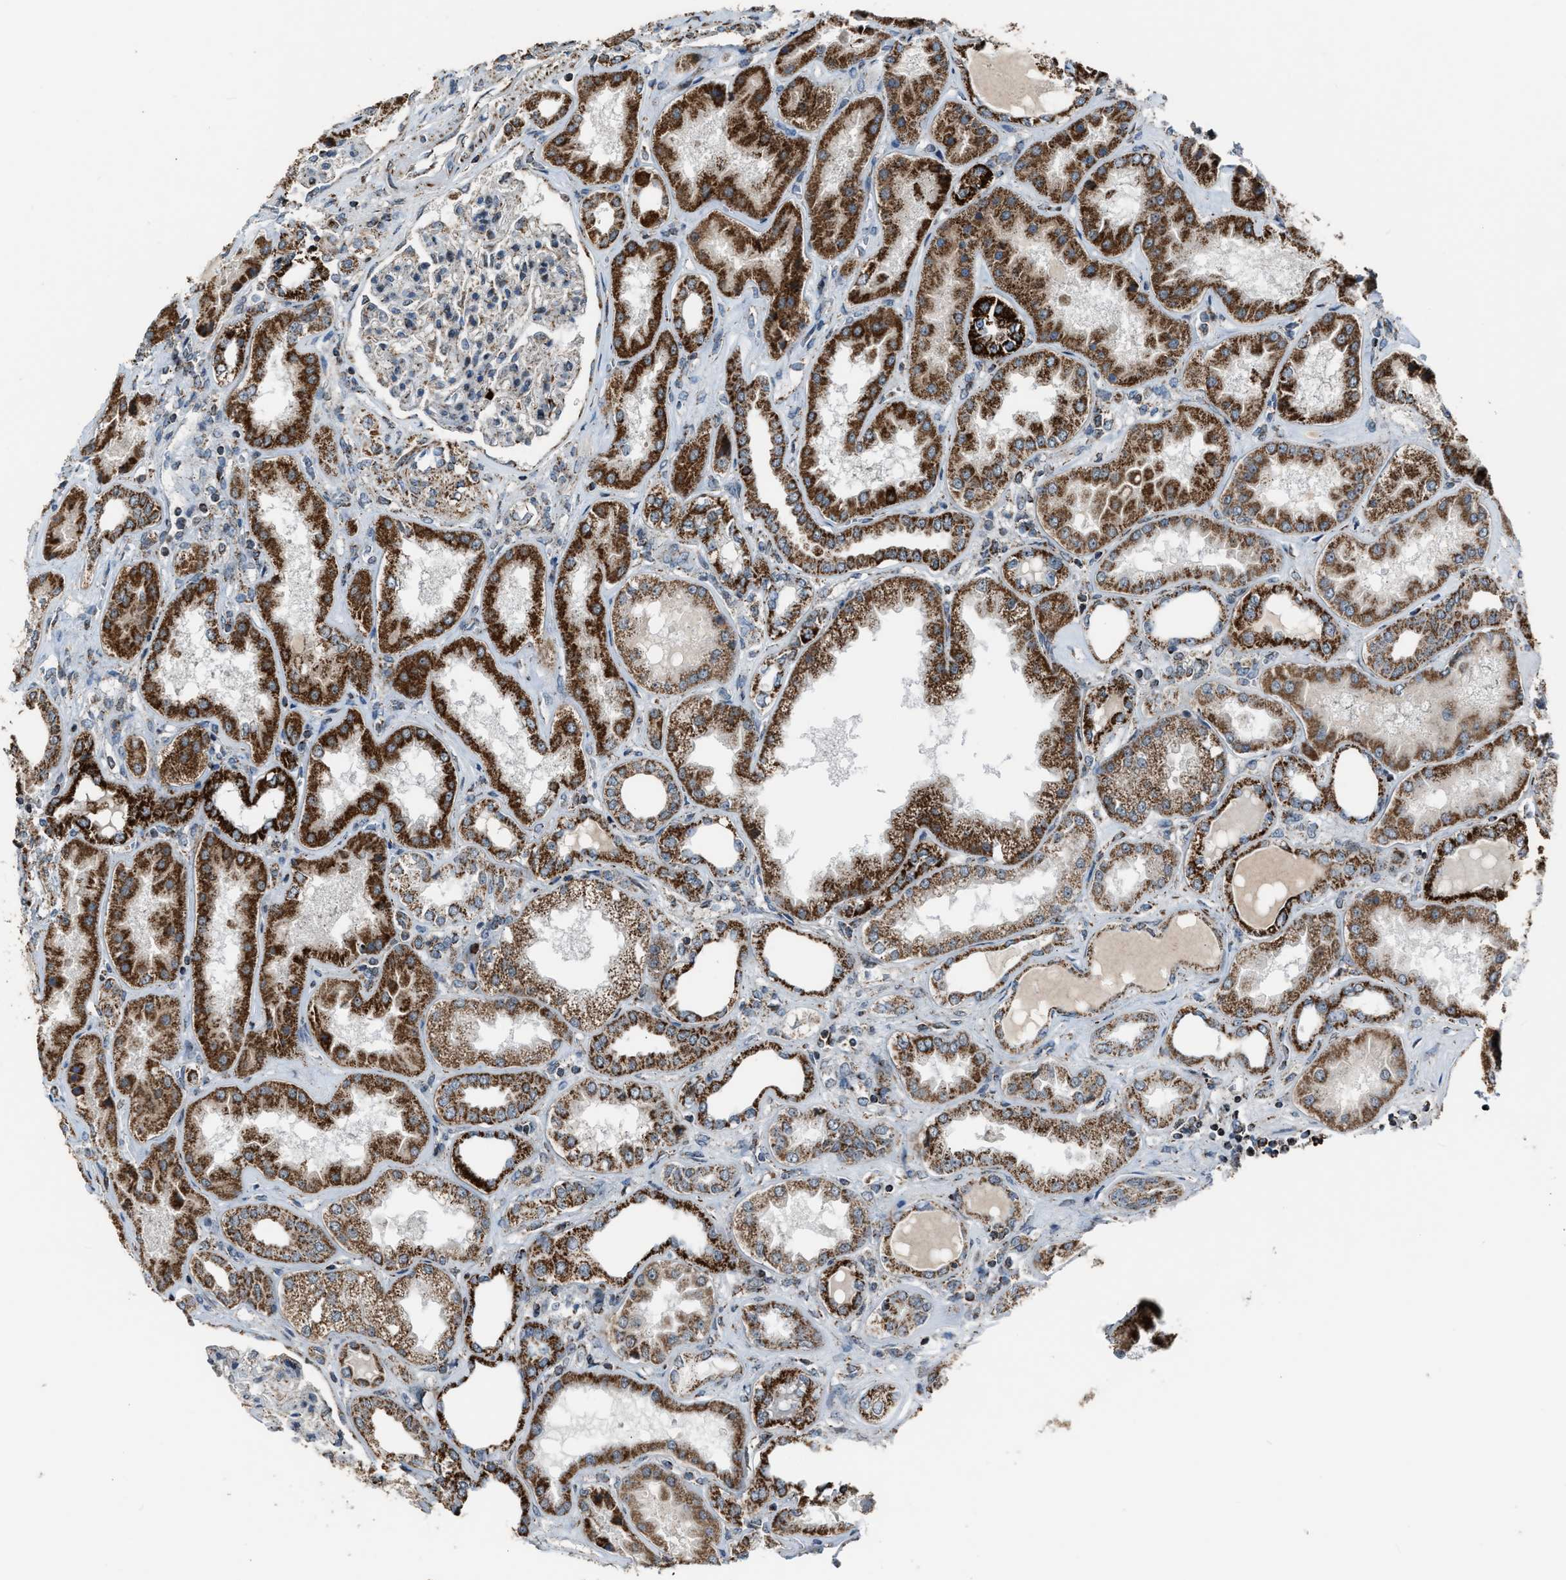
{"staining": {"intensity": "negative", "quantity": "none", "location": "none"}, "tissue": "kidney", "cell_type": "Cells in glomeruli", "image_type": "normal", "snomed": [{"axis": "morphology", "description": "Normal tissue, NOS"}, {"axis": "topography", "description": "Kidney"}], "caption": "Kidney stained for a protein using immunohistochemistry demonstrates no positivity cells in glomeruli.", "gene": "CHN2", "patient": {"sex": "female", "age": 56}}